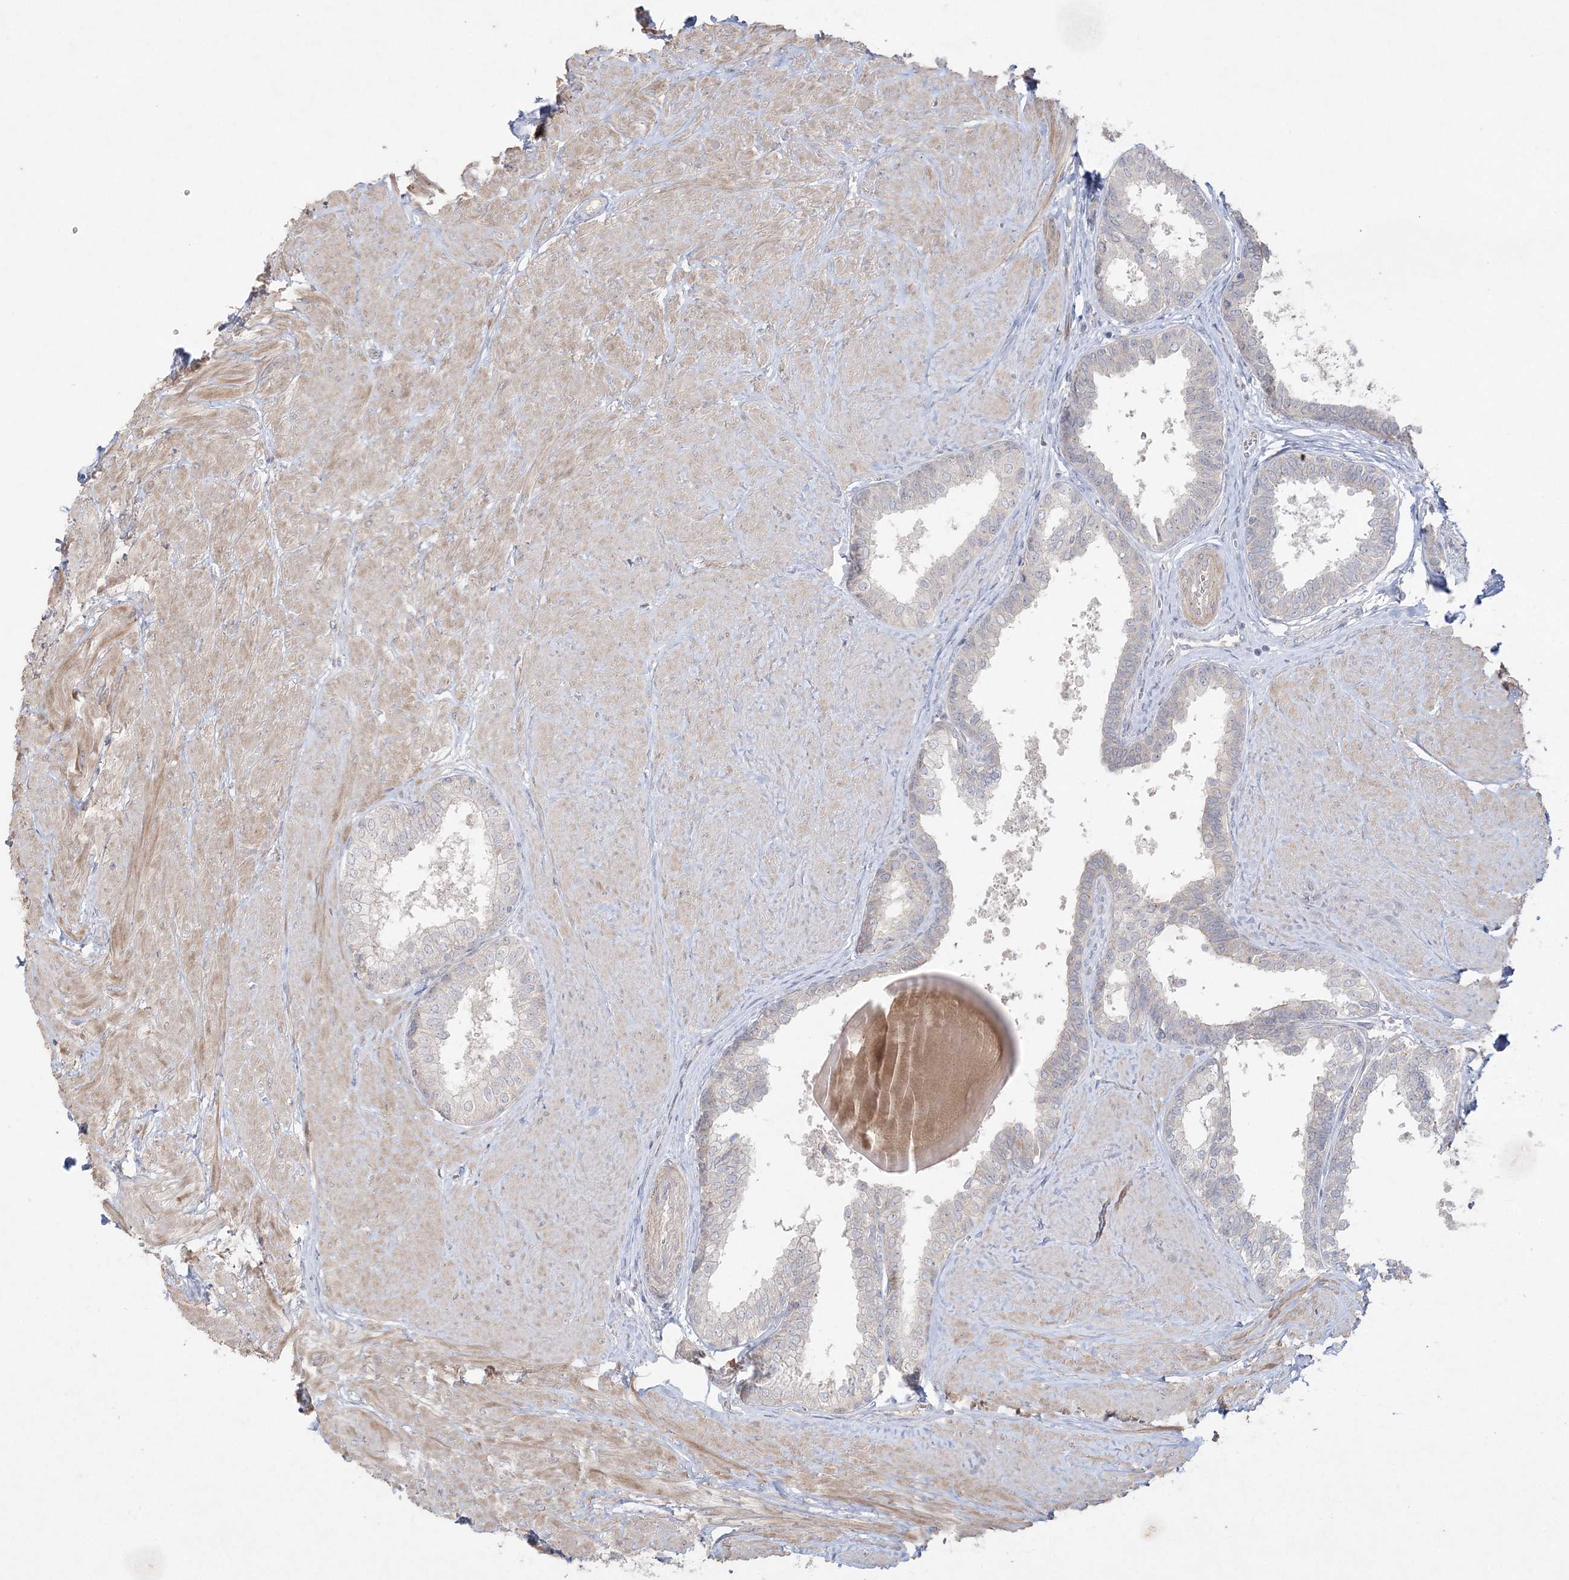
{"staining": {"intensity": "negative", "quantity": "none", "location": "none"}, "tissue": "prostate", "cell_type": "Glandular cells", "image_type": "normal", "snomed": [{"axis": "morphology", "description": "Normal tissue, NOS"}, {"axis": "topography", "description": "Prostate"}], "caption": "Immunohistochemical staining of benign human prostate exhibits no significant staining in glandular cells.", "gene": "SH3BP4", "patient": {"sex": "male", "age": 48}}